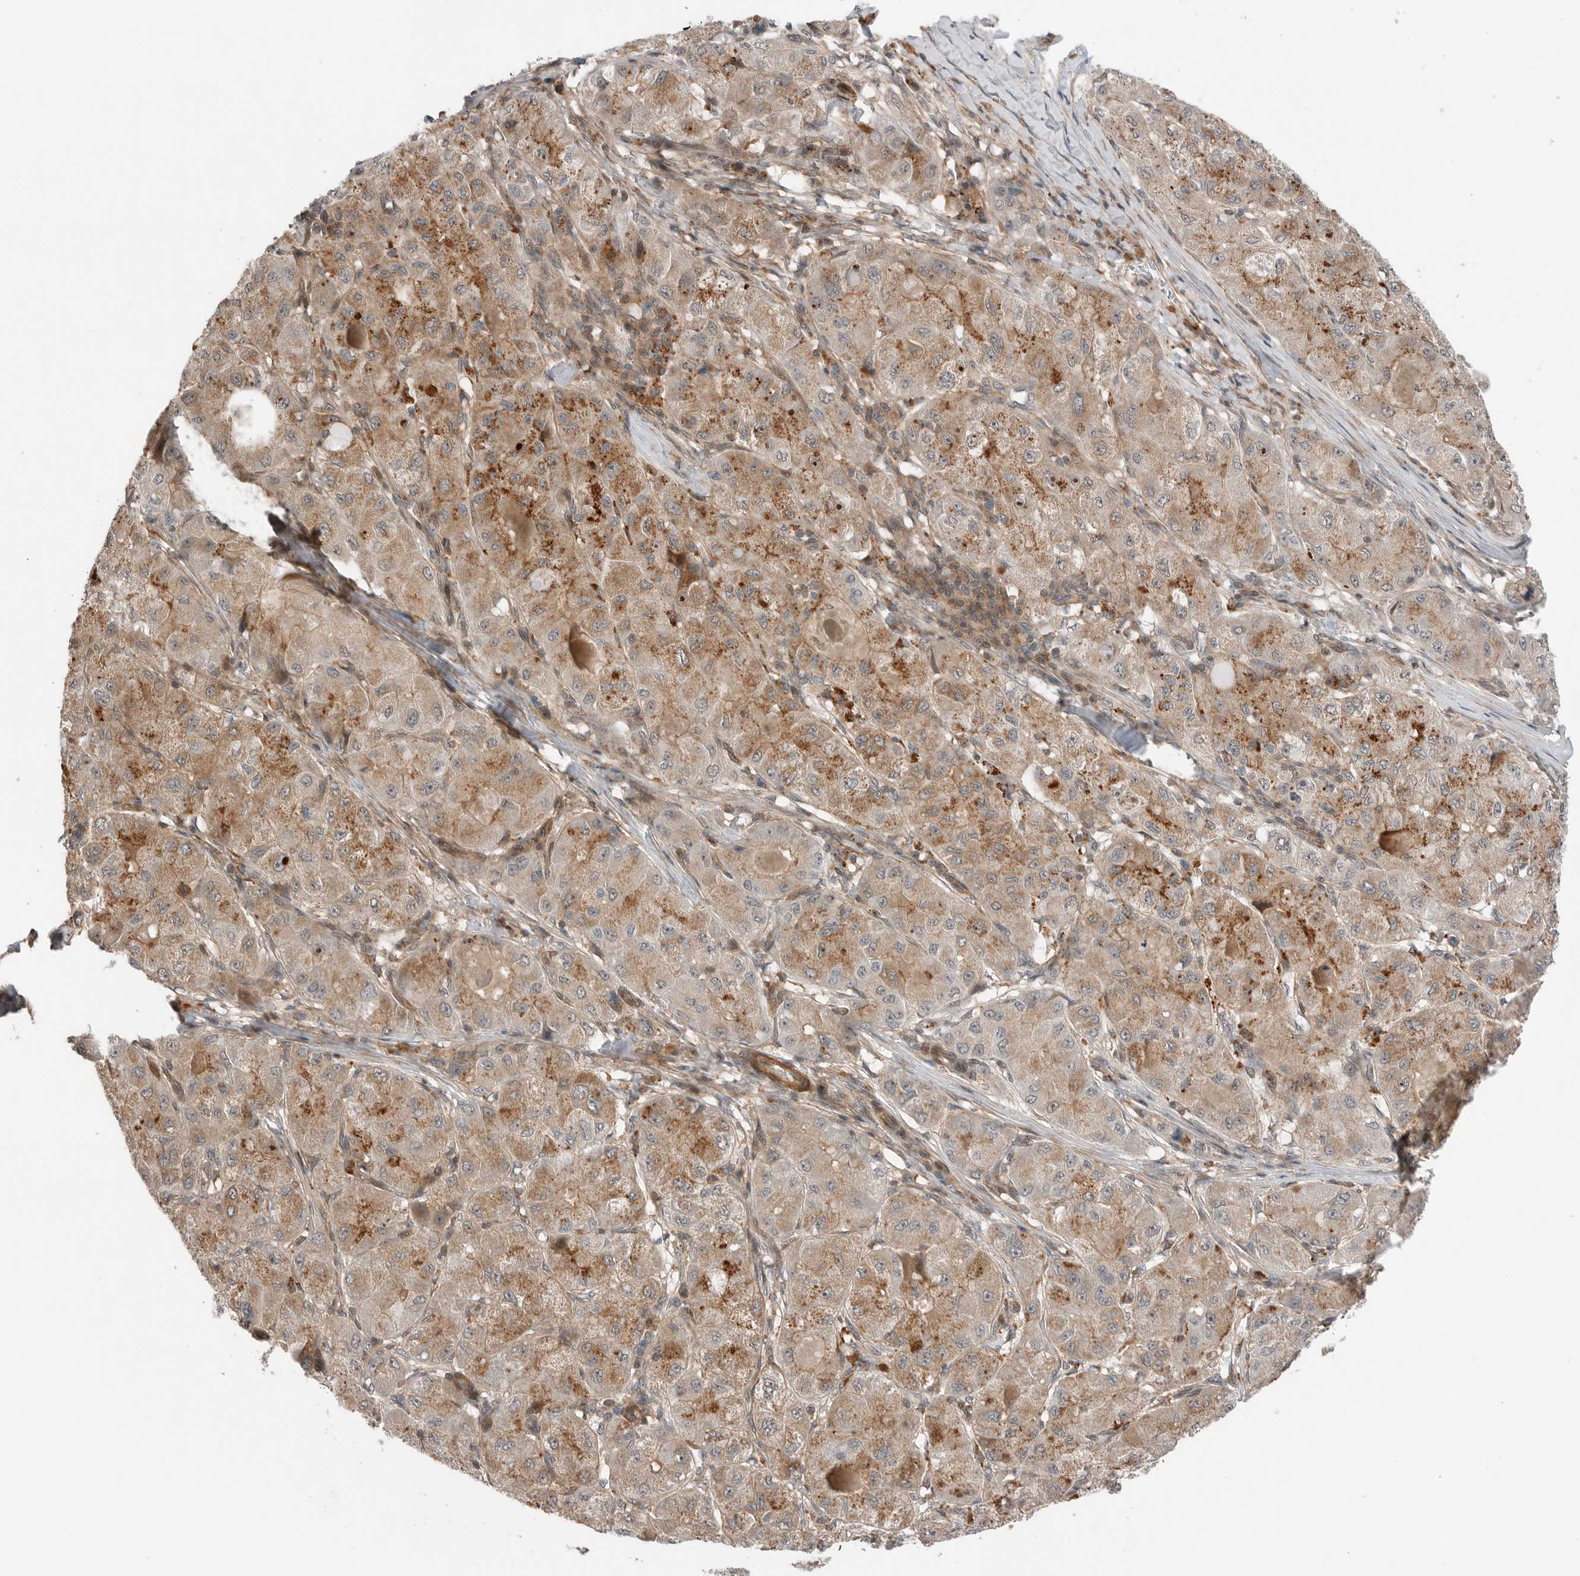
{"staining": {"intensity": "moderate", "quantity": "25%-75%", "location": "cytoplasmic/membranous"}, "tissue": "liver cancer", "cell_type": "Tumor cells", "image_type": "cancer", "snomed": [{"axis": "morphology", "description": "Carcinoma, Hepatocellular, NOS"}, {"axis": "topography", "description": "Liver"}], "caption": "IHC of liver cancer reveals medium levels of moderate cytoplasmic/membranous staining in about 25%-75% of tumor cells. Nuclei are stained in blue.", "gene": "PEAK1", "patient": {"sex": "male", "age": 80}}